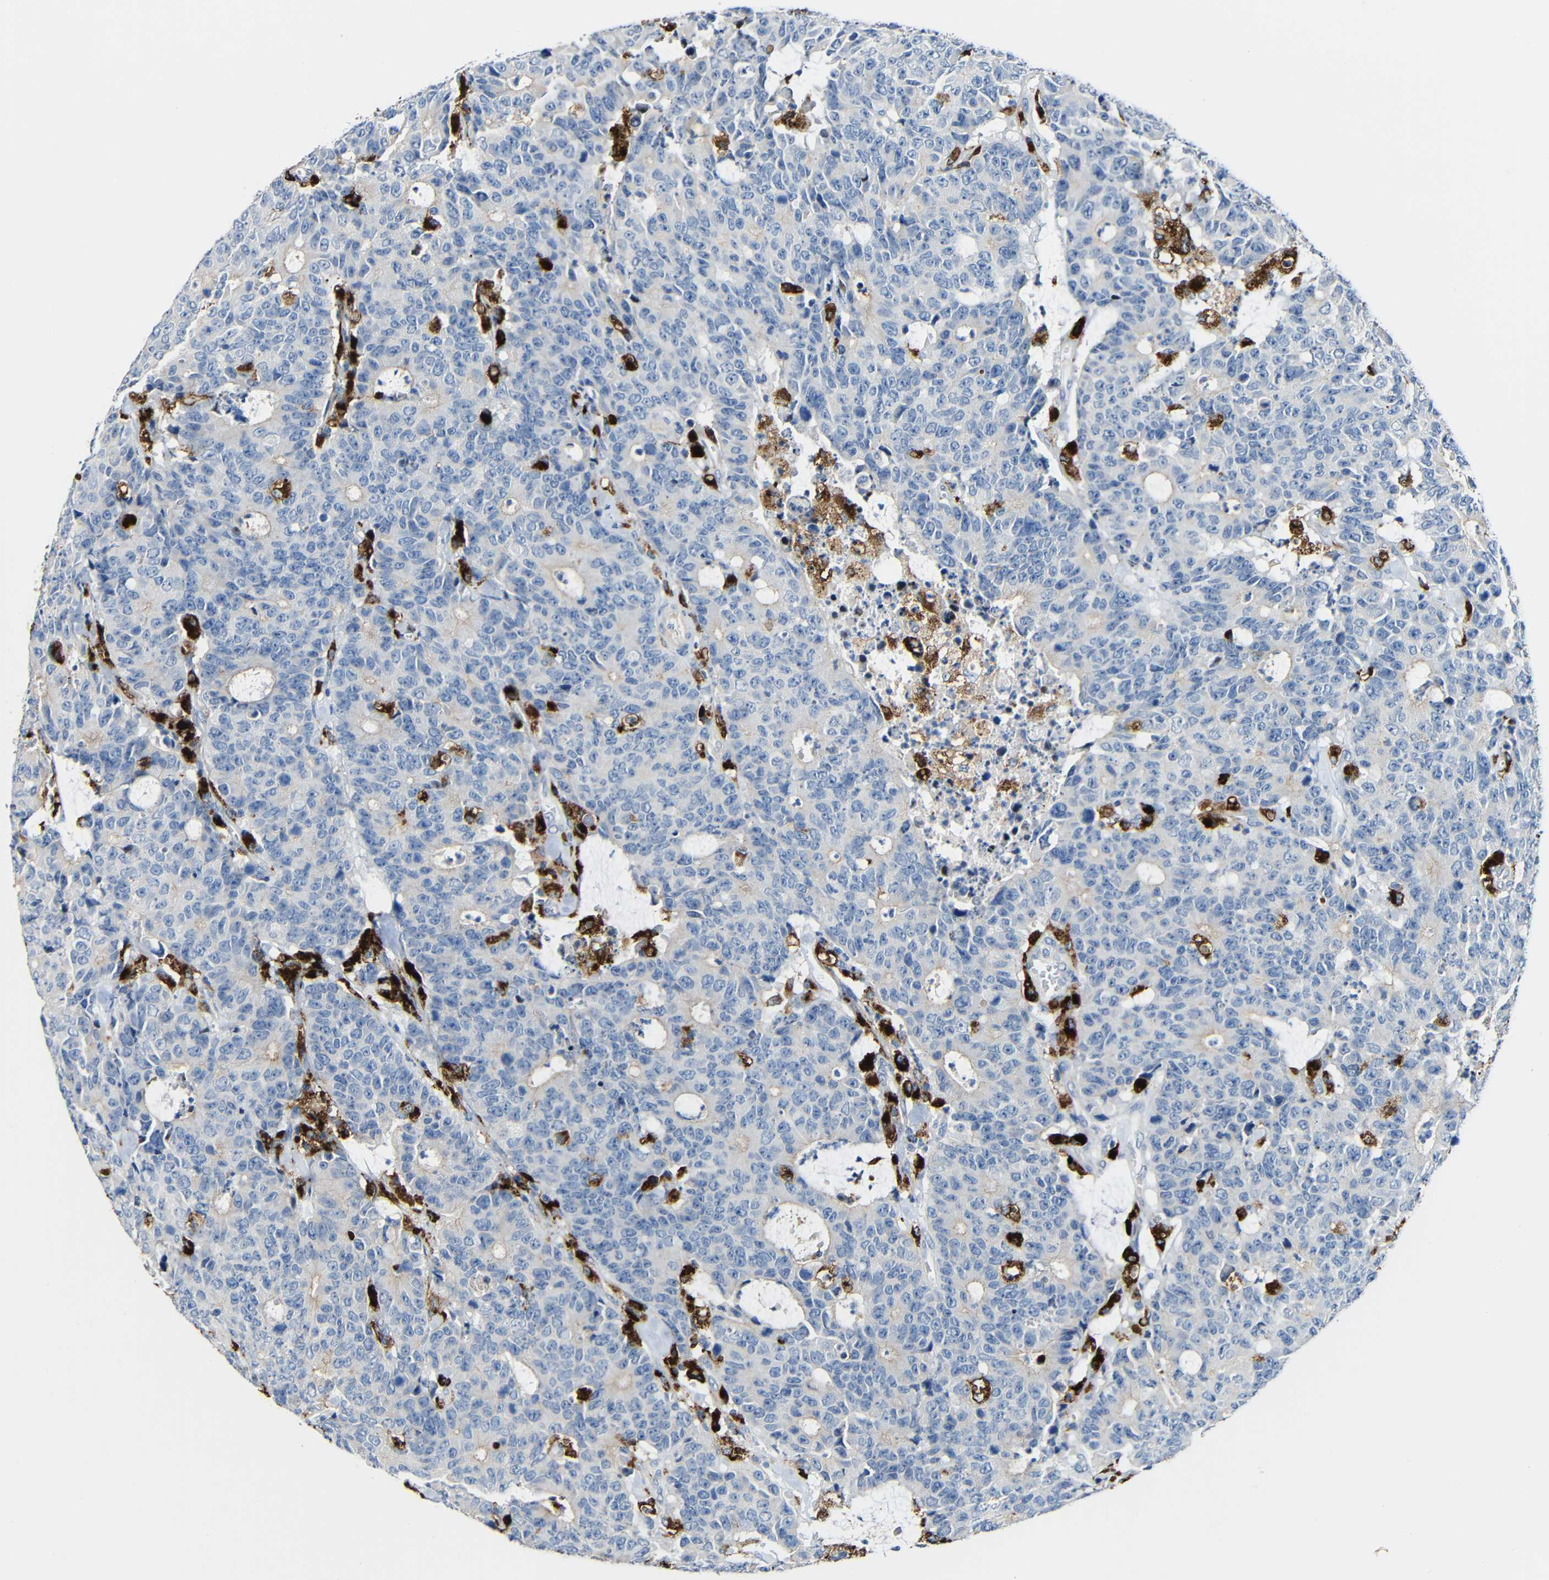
{"staining": {"intensity": "weak", "quantity": "<25%", "location": "cytoplasmic/membranous"}, "tissue": "colorectal cancer", "cell_type": "Tumor cells", "image_type": "cancer", "snomed": [{"axis": "morphology", "description": "Adenocarcinoma, NOS"}, {"axis": "topography", "description": "Colon"}], "caption": "The IHC micrograph has no significant positivity in tumor cells of adenocarcinoma (colorectal) tissue.", "gene": "HLA-DMA", "patient": {"sex": "female", "age": 86}}